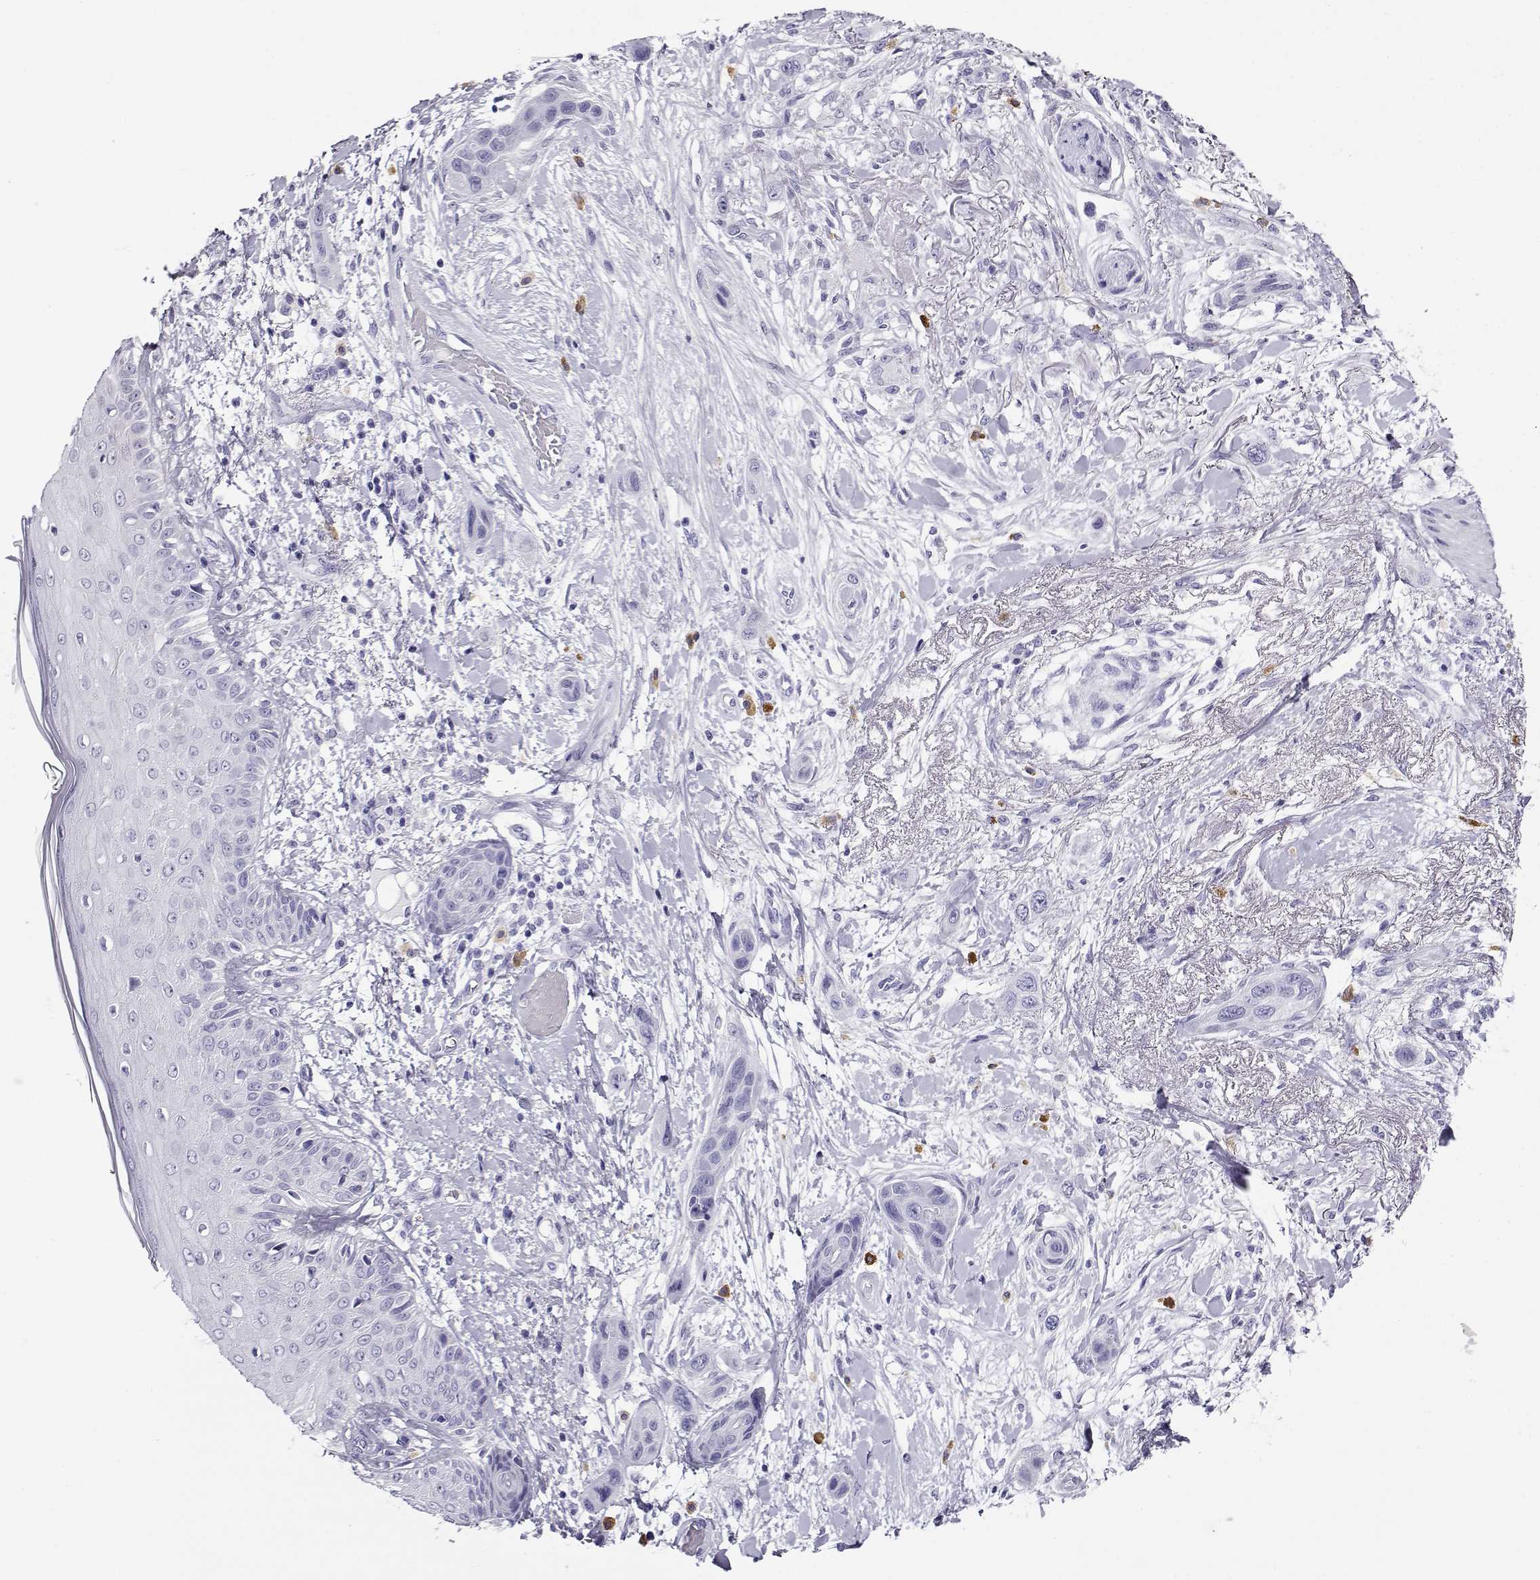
{"staining": {"intensity": "negative", "quantity": "none", "location": "none"}, "tissue": "skin cancer", "cell_type": "Tumor cells", "image_type": "cancer", "snomed": [{"axis": "morphology", "description": "Squamous cell carcinoma, NOS"}, {"axis": "topography", "description": "Skin"}], "caption": "Immunohistochemistry photomicrograph of human squamous cell carcinoma (skin) stained for a protein (brown), which demonstrates no staining in tumor cells.", "gene": "CABS1", "patient": {"sex": "male", "age": 79}}